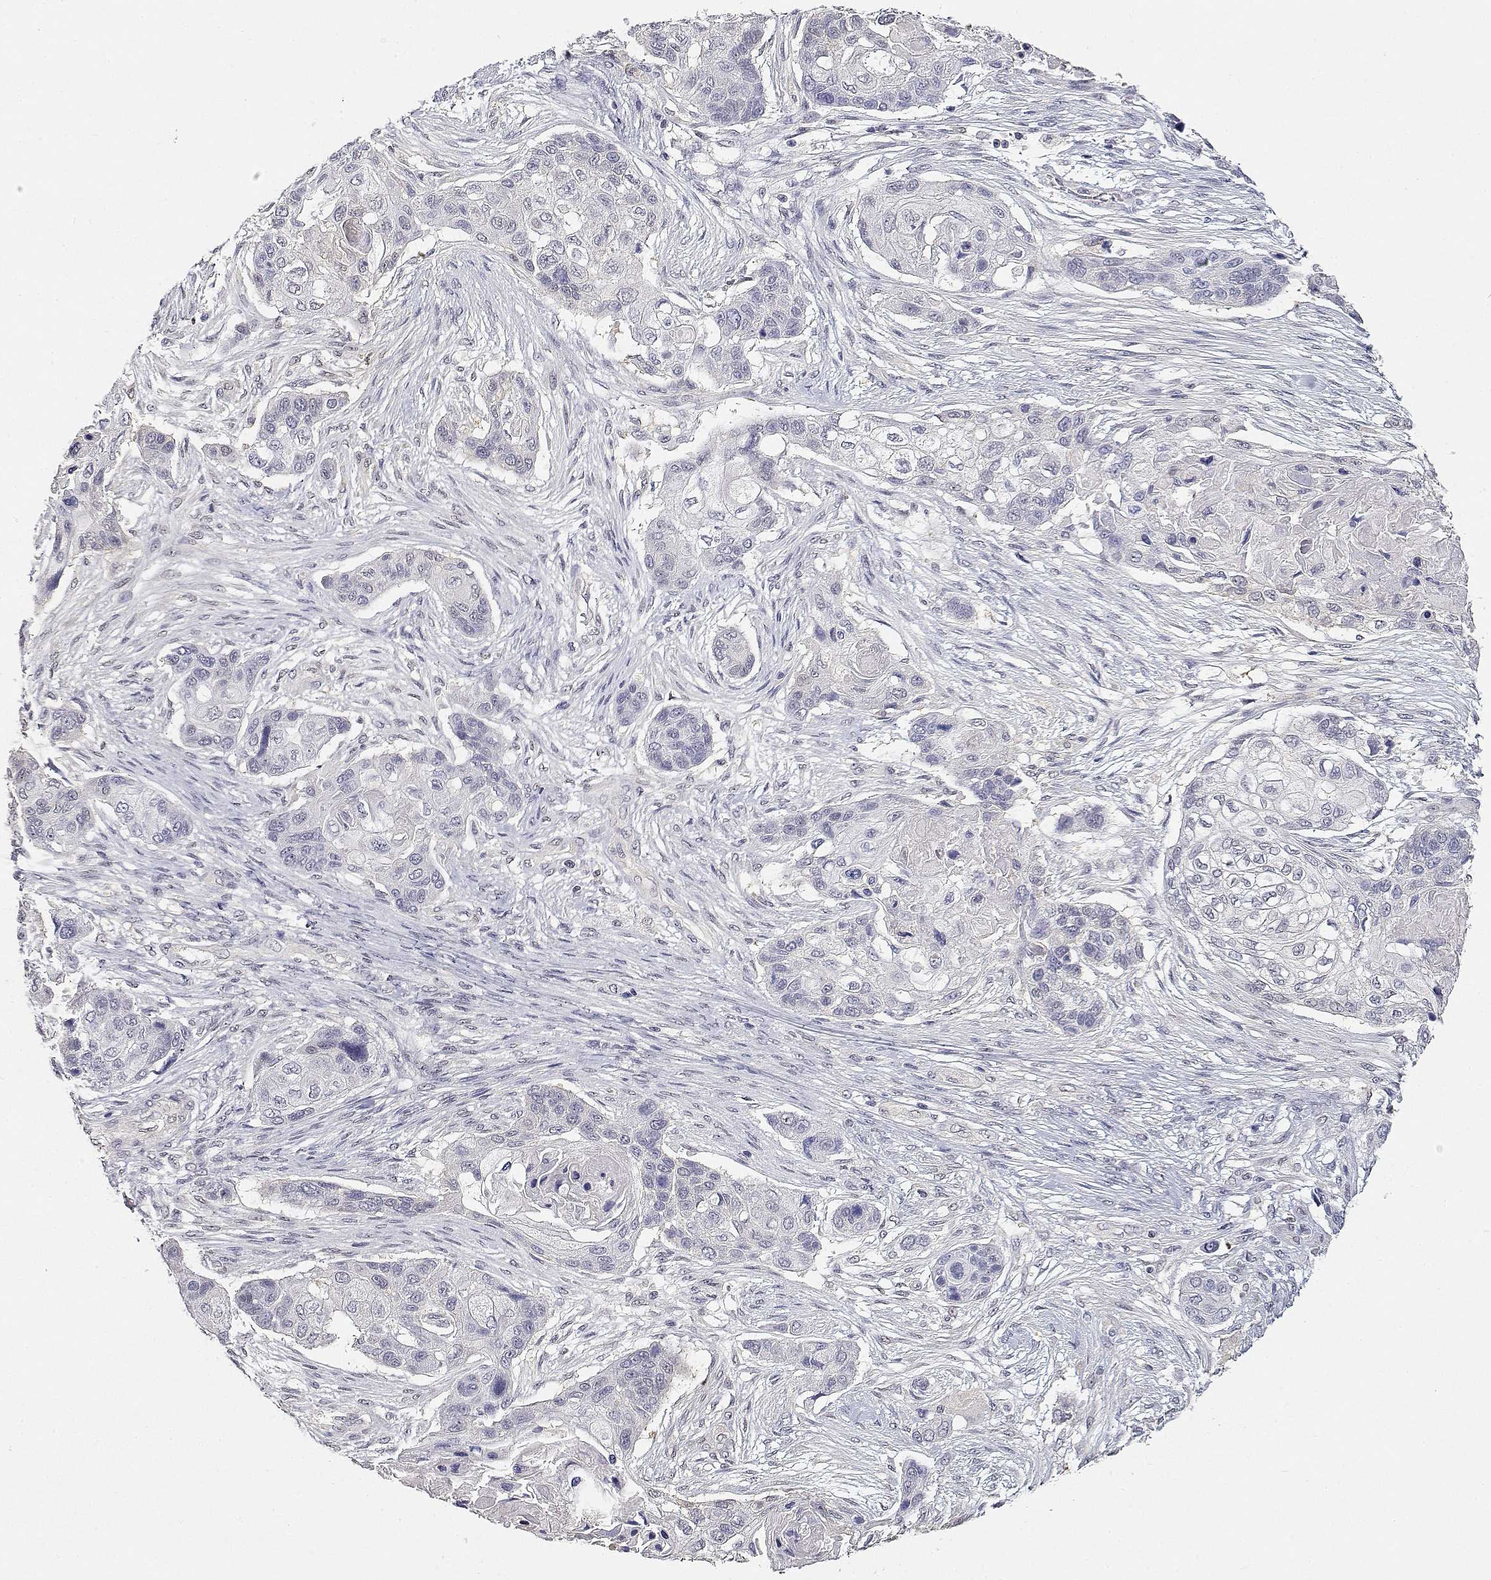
{"staining": {"intensity": "negative", "quantity": "none", "location": "none"}, "tissue": "lung cancer", "cell_type": "Tumor cells", "image_type": "cancer", "snomed": [{"axis": "morphology", "description": "Squamous cell carcinoma, NOS"}, {"axis": "topography", "description": "Lung"}], "caption": "There is no significant expression in tumor cells of lung squamous cell carcinoma.", "gene": "ADA", "patient": {"sex": "male", "age": 69}}